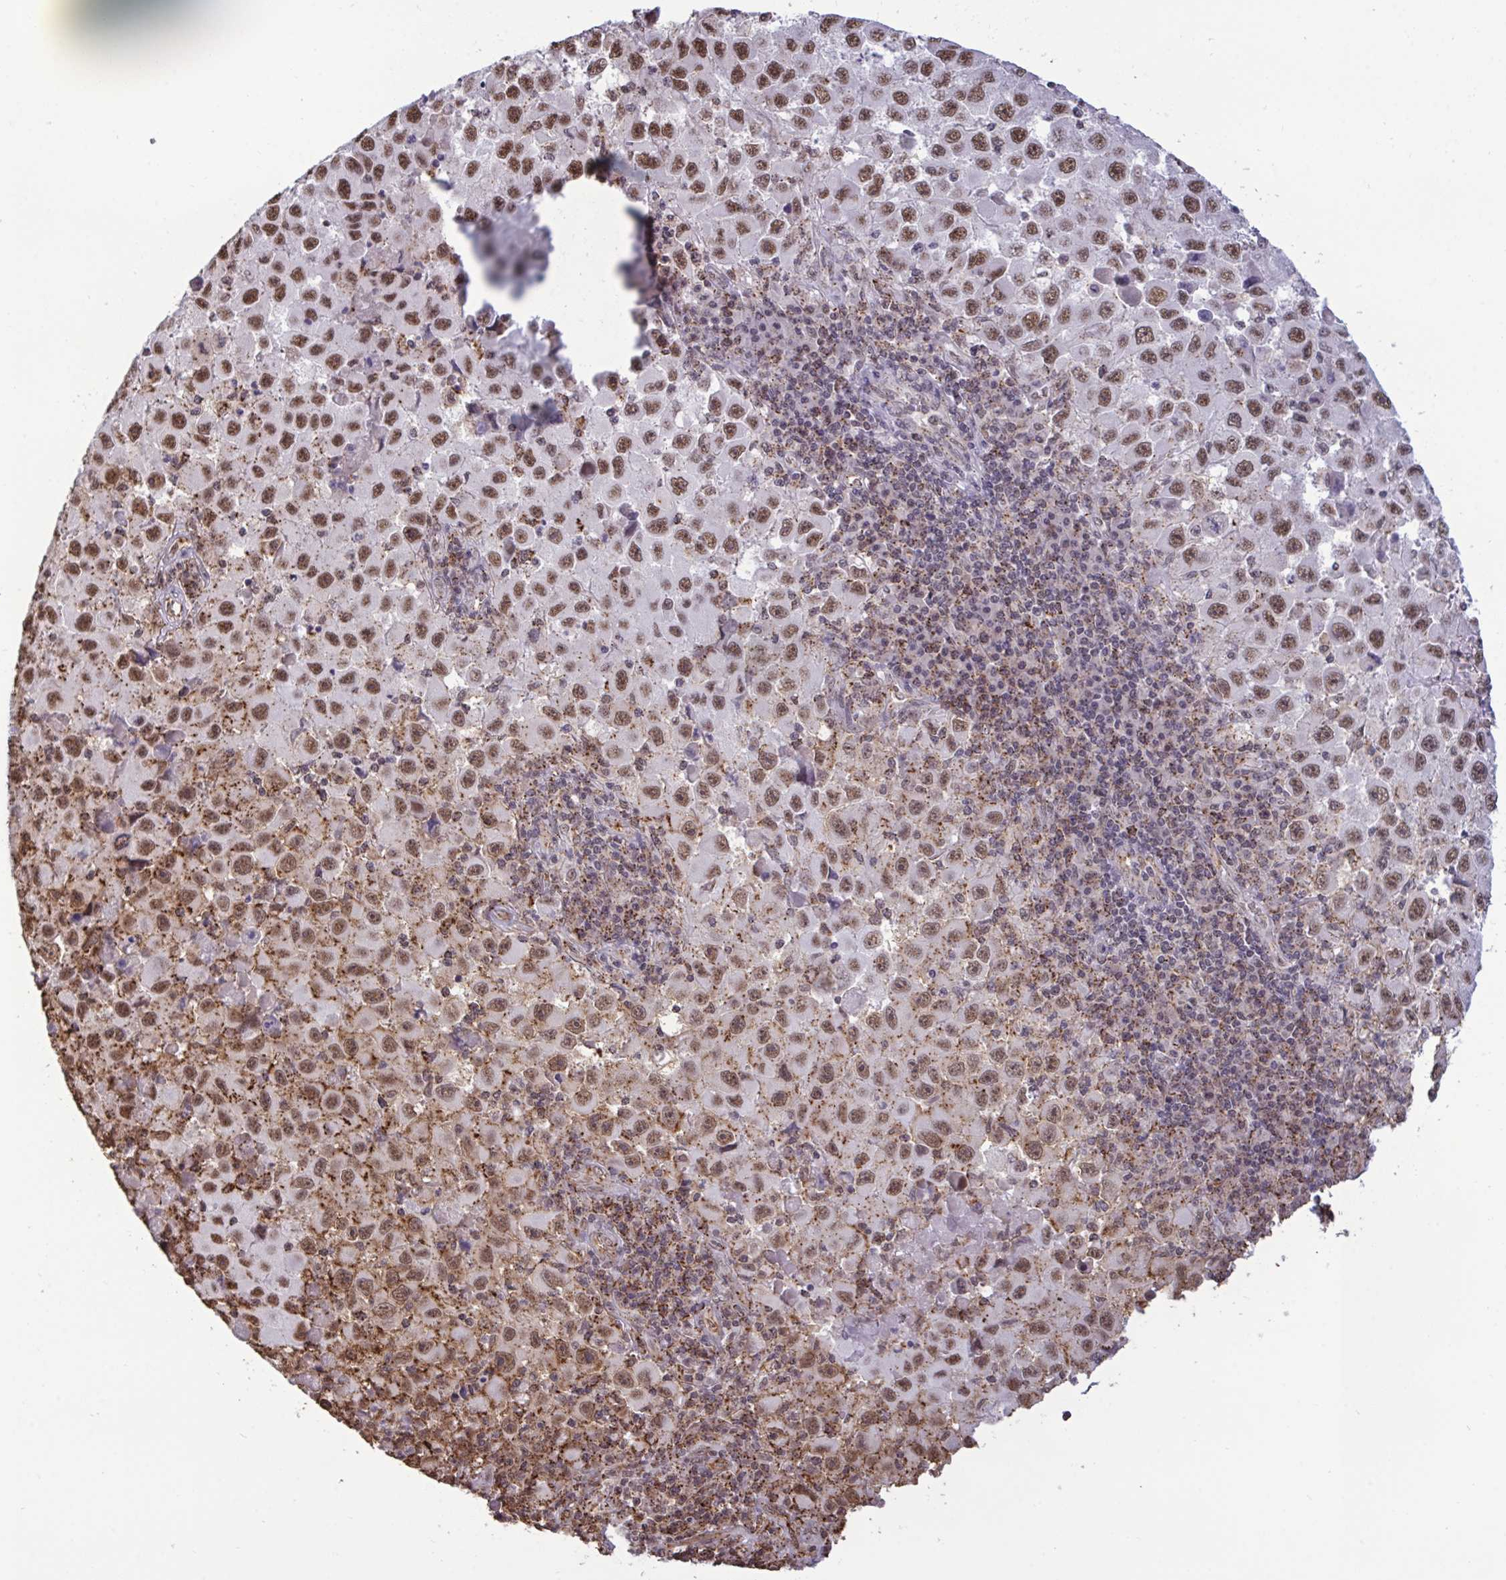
{"staining": {"intensity": "moderate", "quantity": ">75%", "location": "cytoplasmic/membranous,nuclear"}, "tissue": "melanoma", "cell_type": "Tumor cells", "image_type": "cancer", "snomed": [{"axis": "morphology", "description": "Malignant melanoma, Metastatic site"}, {"axis": "topography", "description": "Lymph node"}], "caption": "IHC (DAB (3,3'-diaminobenzidine)) staining of human malignant melanoma (metastatic site) demonstrates moderate cytoplasmic/membranous and nuclear protein expression in approximately >75% of tumor cells.", "gene": "PUF60", "patient": {"sex": "female", "age": 67}}